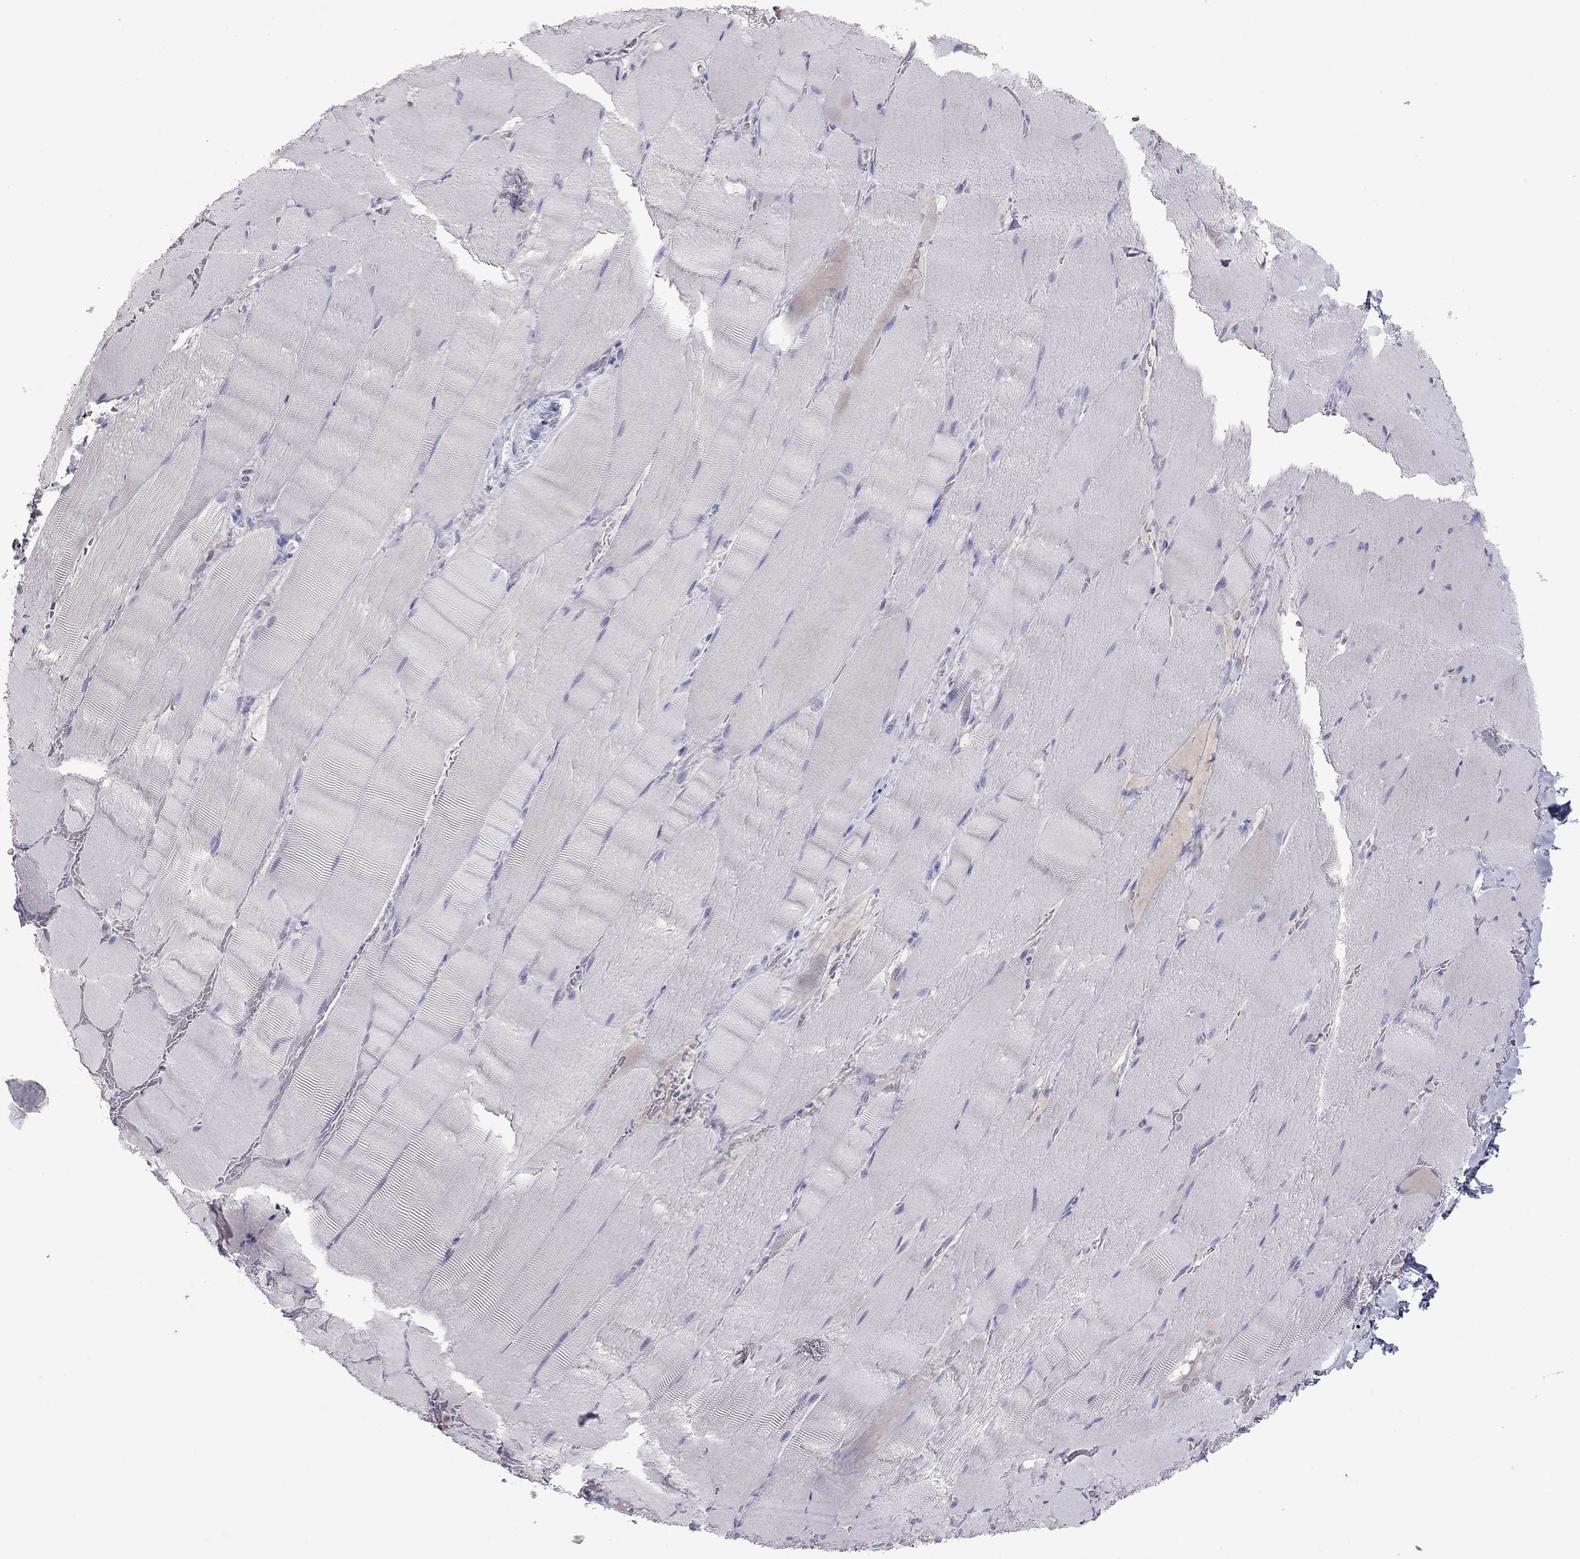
{"staining": {"intensity": "negative", "quantity": "none", "location": "none"}, "tissue": "skeletal muscle", "cell_type": "Myocytes", "image_type": "normal", "snomed": [{"axis": "morphology", "description": "Normal tissue, NOS"}, {"axis": "topography", "description": "Skeletal muscle"}], "caption": "A high-resolution micrograph shows immunohistochemistry (IHC) staining of normal skeletal muscle, which displays no significant positivity in myocytes. Nuclei are stained in blue.", "gene": "MUC16", "patient": {"sex": "male", "age": 56}}